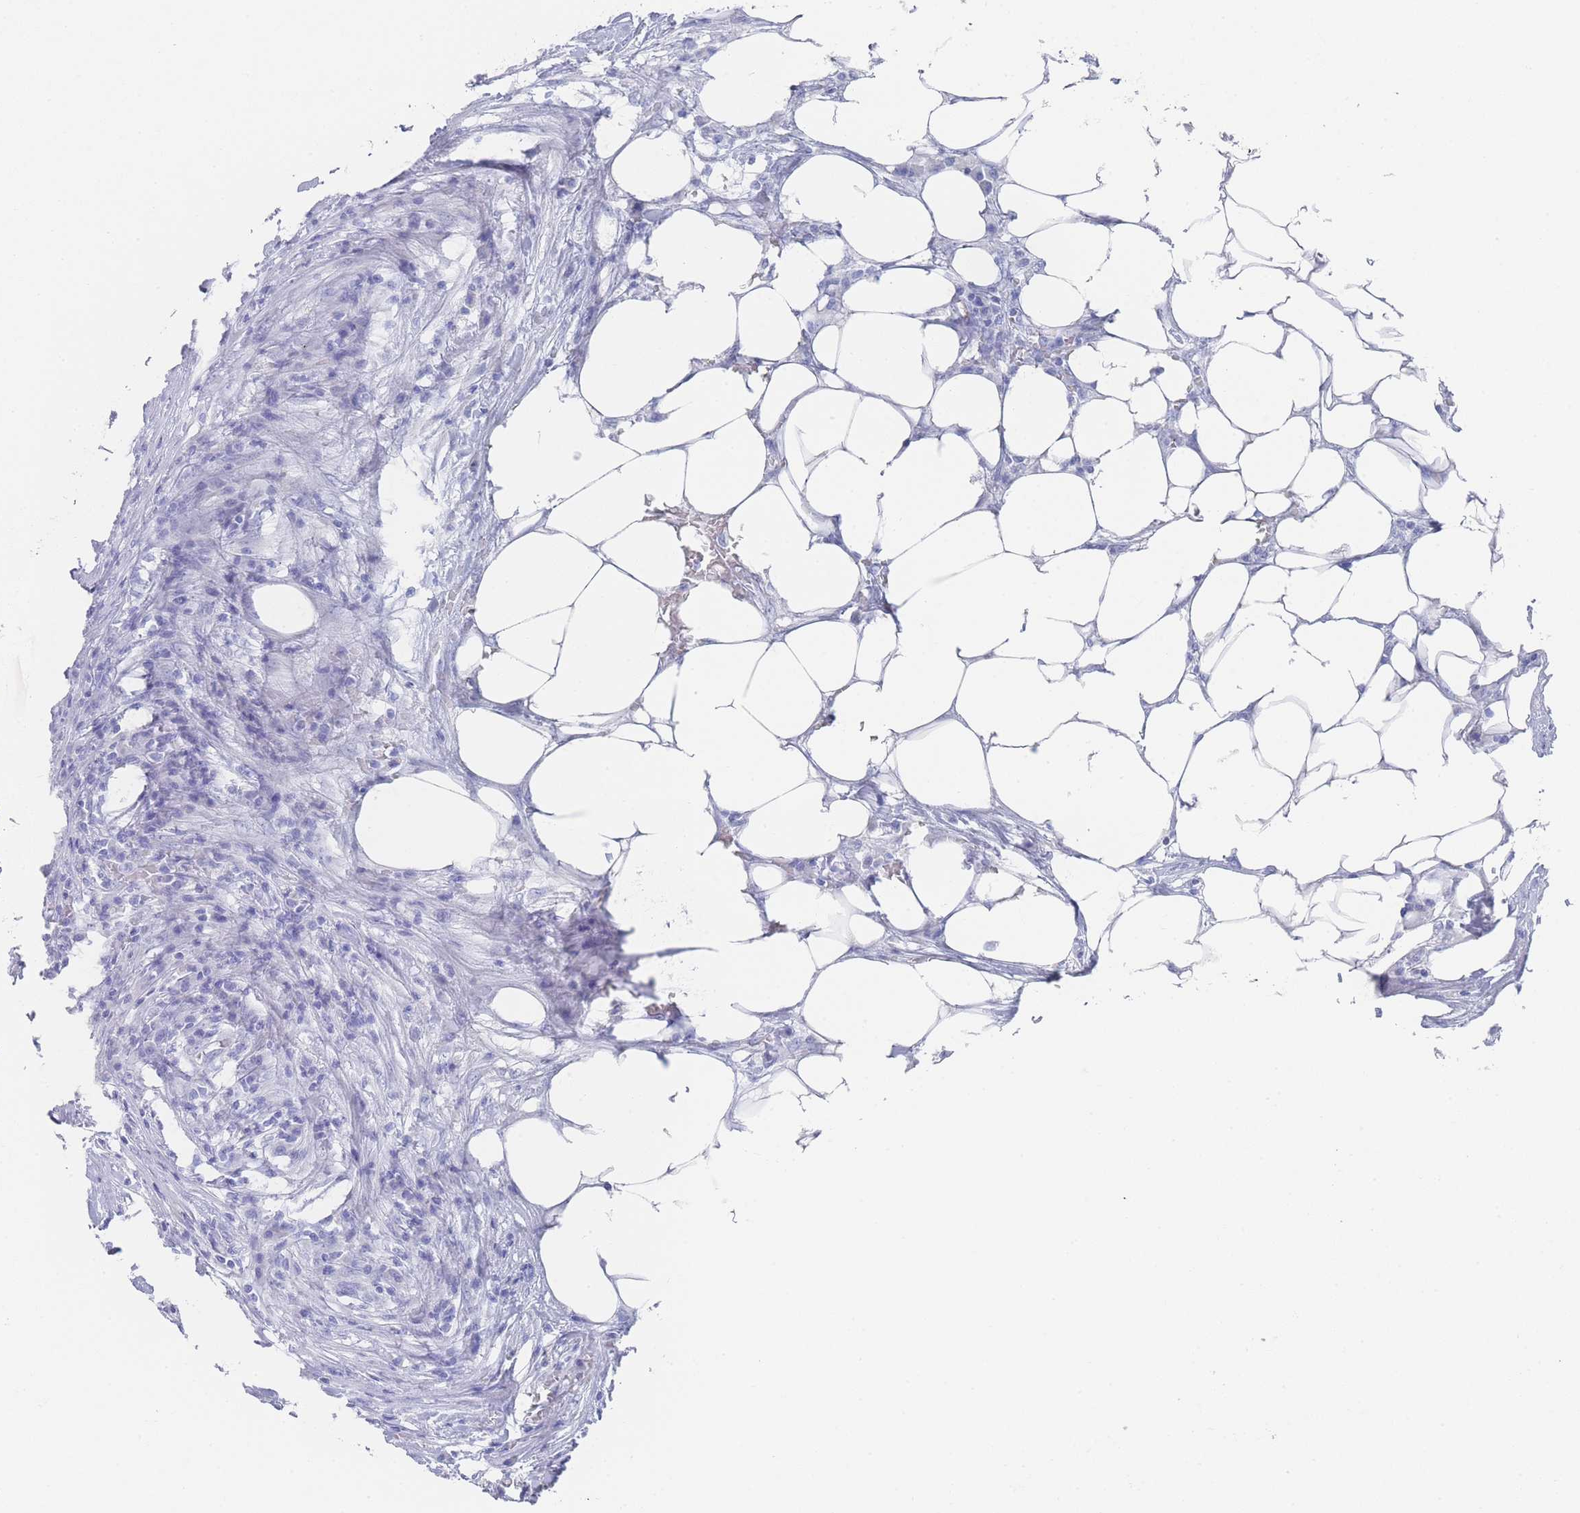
{"staining": {"intensity": "negative", "quantity": "none", "location": "none"}, "tissue": "colorectal cancer", "cell_type": "Tumor cells", "image_type": "cancer", "snomed": [{"axis": "morphology", "description": "Adenocarcinoma, NOS"}, {"axis": "topography", "description": "Colon"}], "caption": "An immunohistochemistry (IHC) histopathology image of colorectal cancer (adenocarcinoma) is shown. There is no staining in tumor cells of colorectal cancer (adenocarcinoma).", "gene": "LRRC37A", "patient": {"sex": "male", "age": 71}}